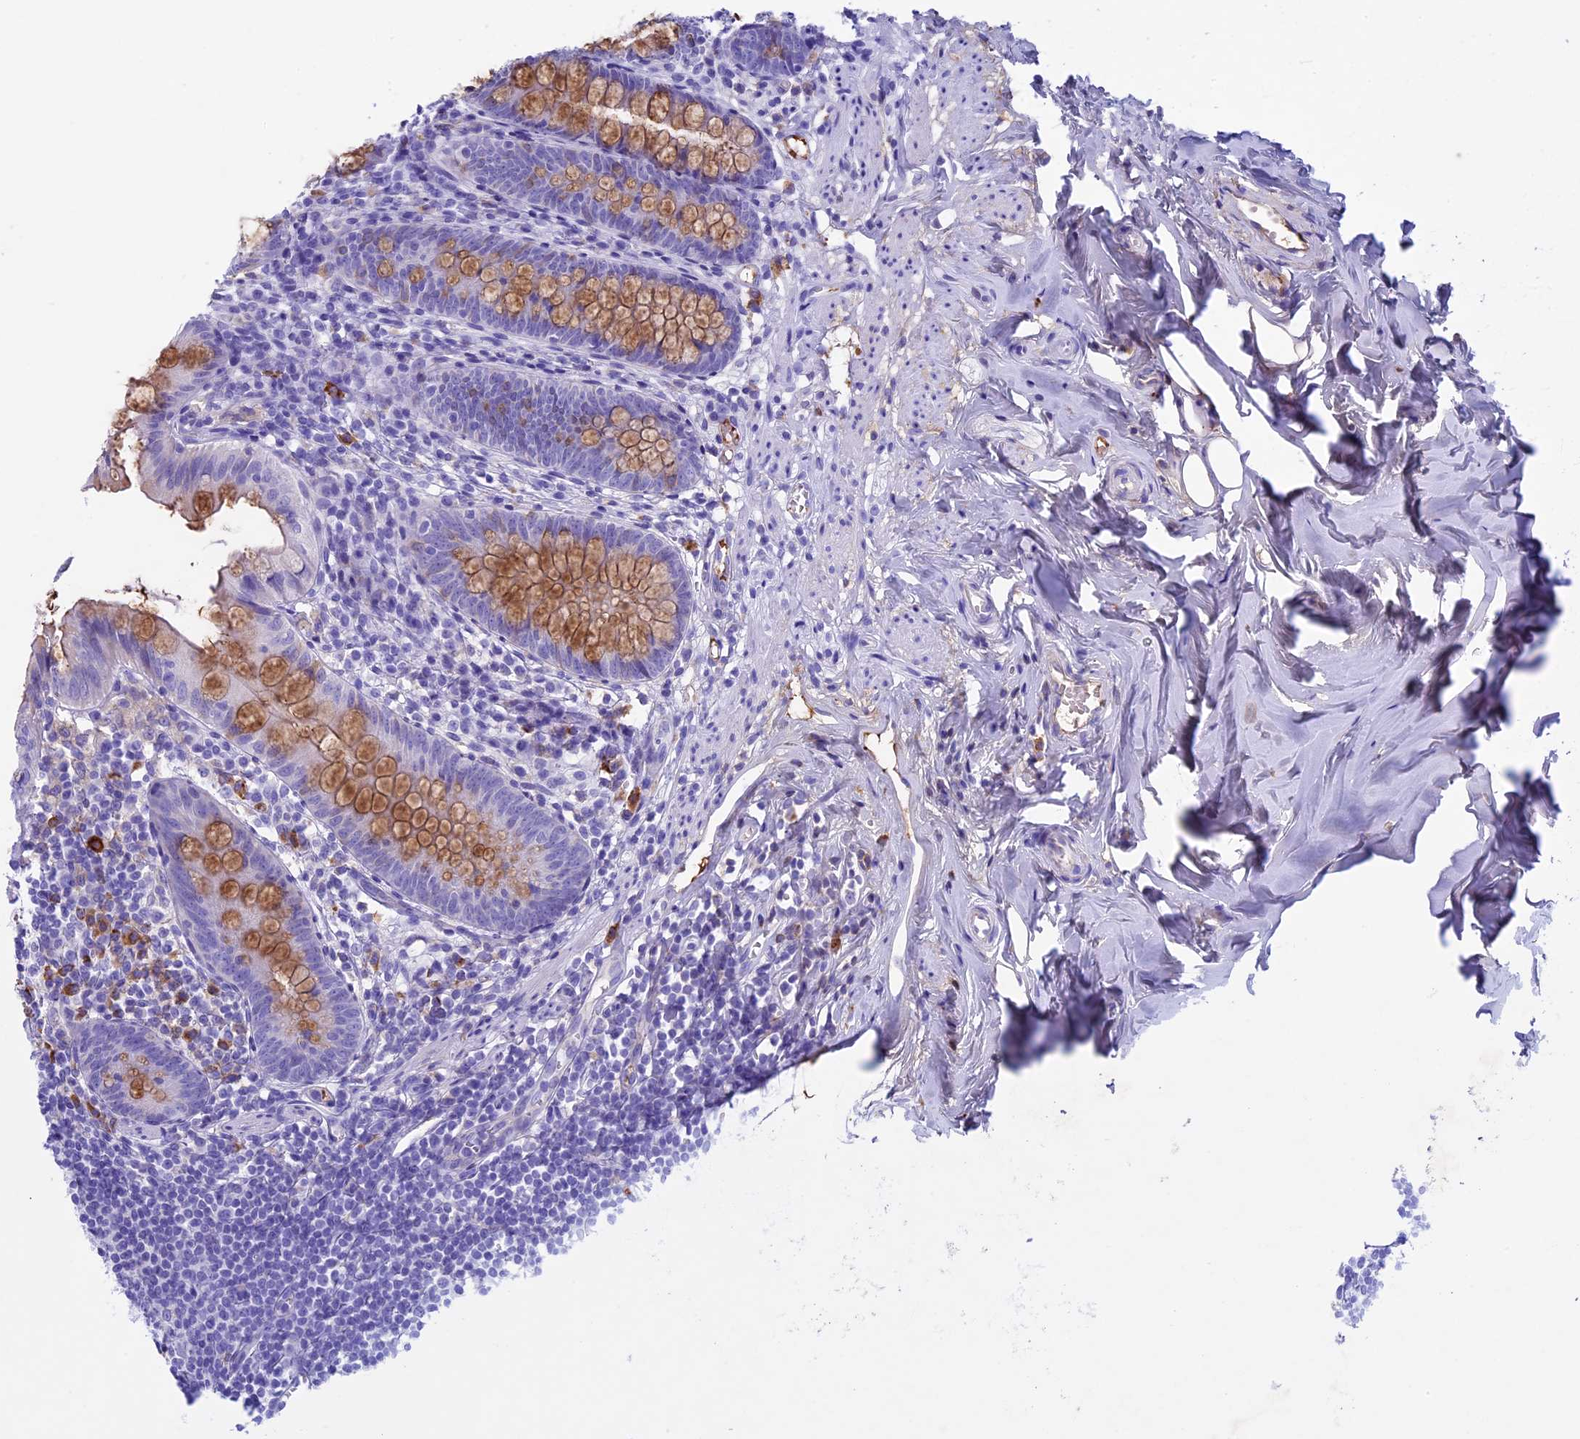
{"staining": {"intensity": "moderate", "quantity": "25%-75%", "location": "cytoplasmic/membranous"}, "tissue": "appendix", "cell_type": "Glandular cells", "image_type": "normal", "snomed": [{"axis": "morphology", "description": "Normal tissue, NOS"}, {"axis": "topography", "description": "Appendix"}], "caption": "Human appendix stained with a protein marker reveals moderate staining in glandular cells.", "gene": "IGSF6", "patient": {"sex": "female", "age": 51}}